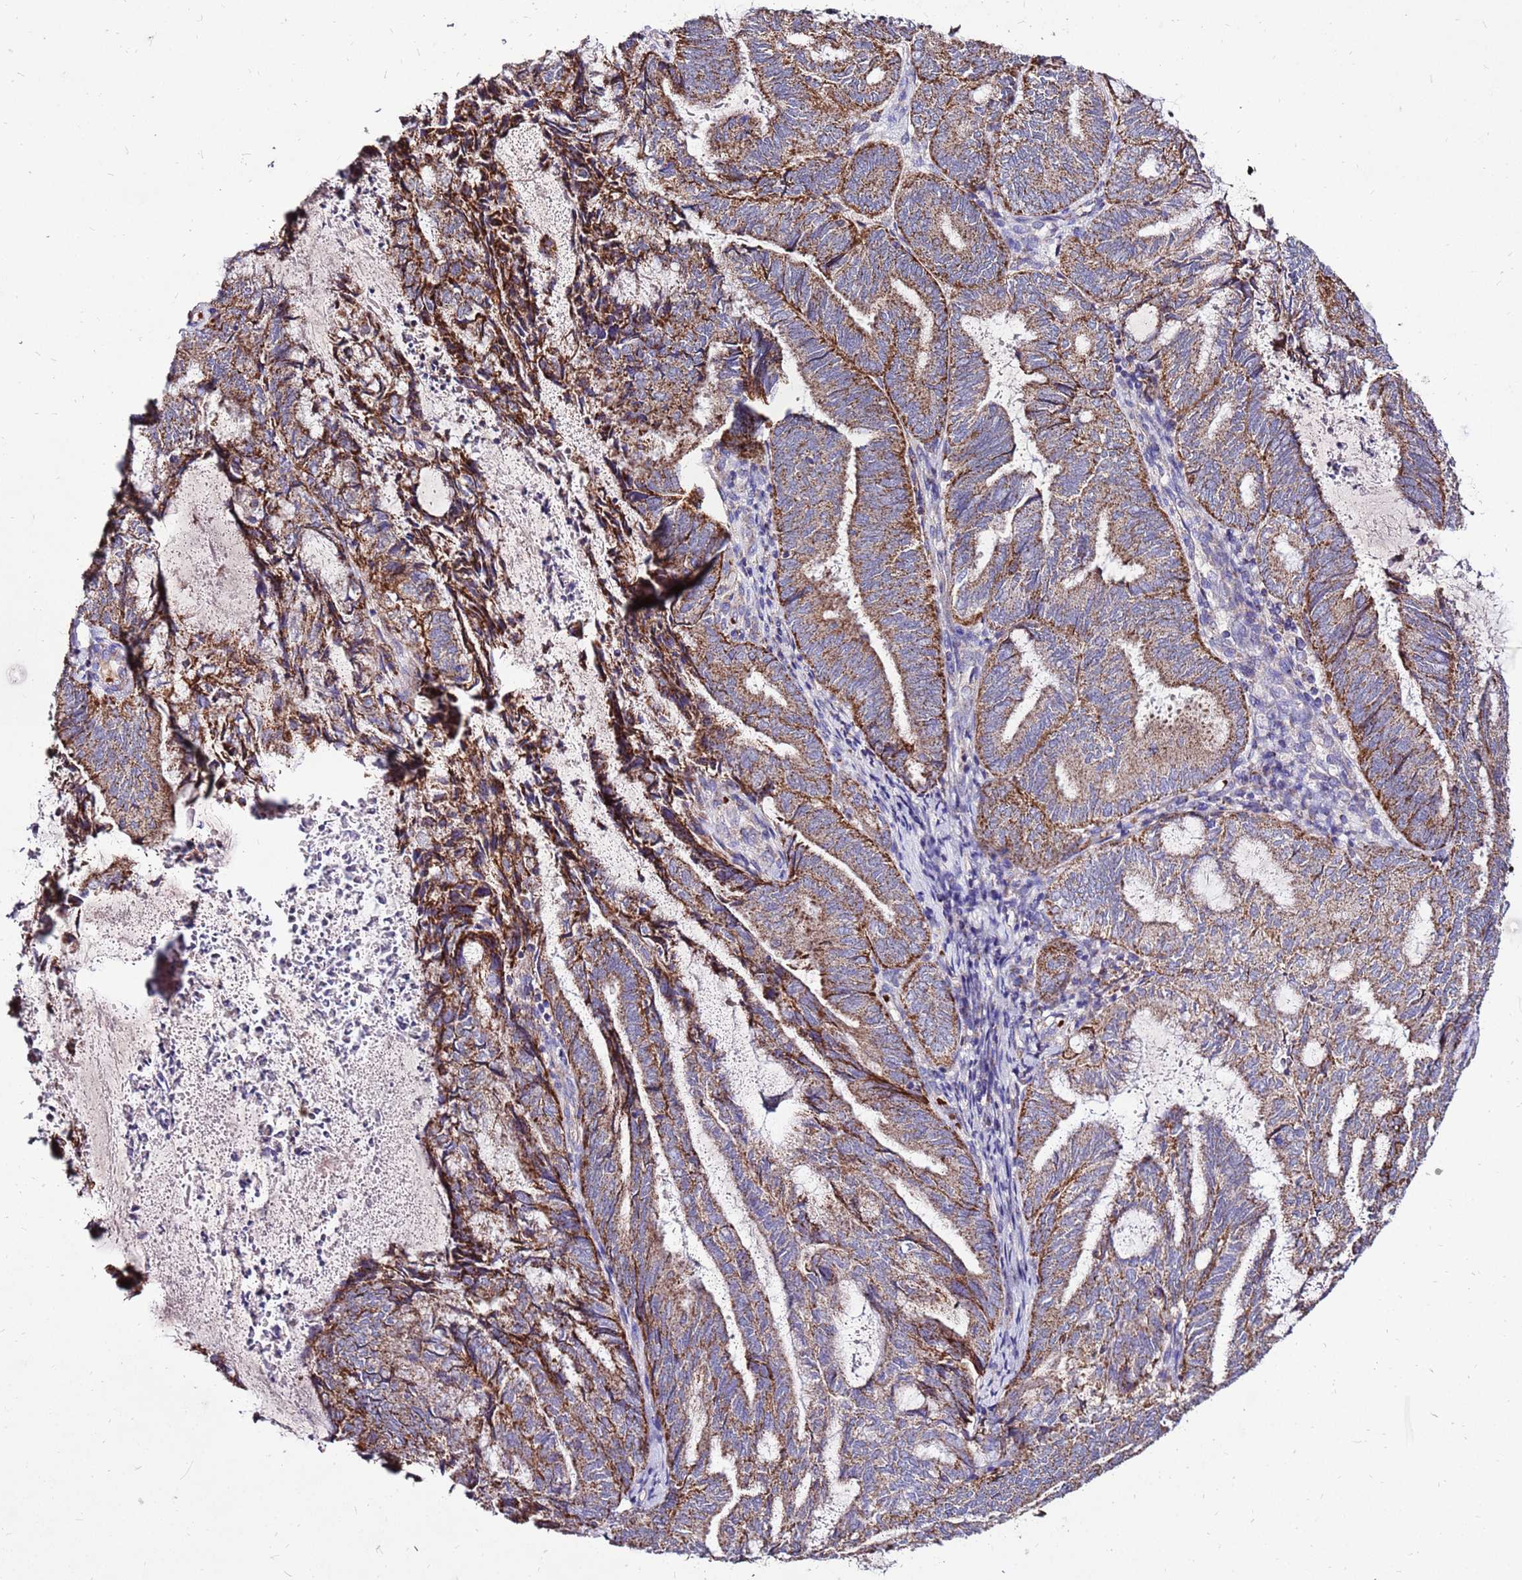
{"staining": {"intensity": "strong", "quantity": ">75%", "location": "cytoplasmic/membranous"}, "tissue": "endometrial cancer", "cell_type": "Tumor cells", "image_type": "cancer", "snomed": [{"axis": "morphology", "description": "Adenocarcinoma, NOS"}, {"axis": "topography", "description": "Endometrium"}], "caption": "A high amount of strong cytoplasmic/membranous staining is present in about >75% of tumor cells in adenocarcinoma (endometrial) tissue.", "gene": "SPSB3", "patient": {"sex": "female", "age": 80}}